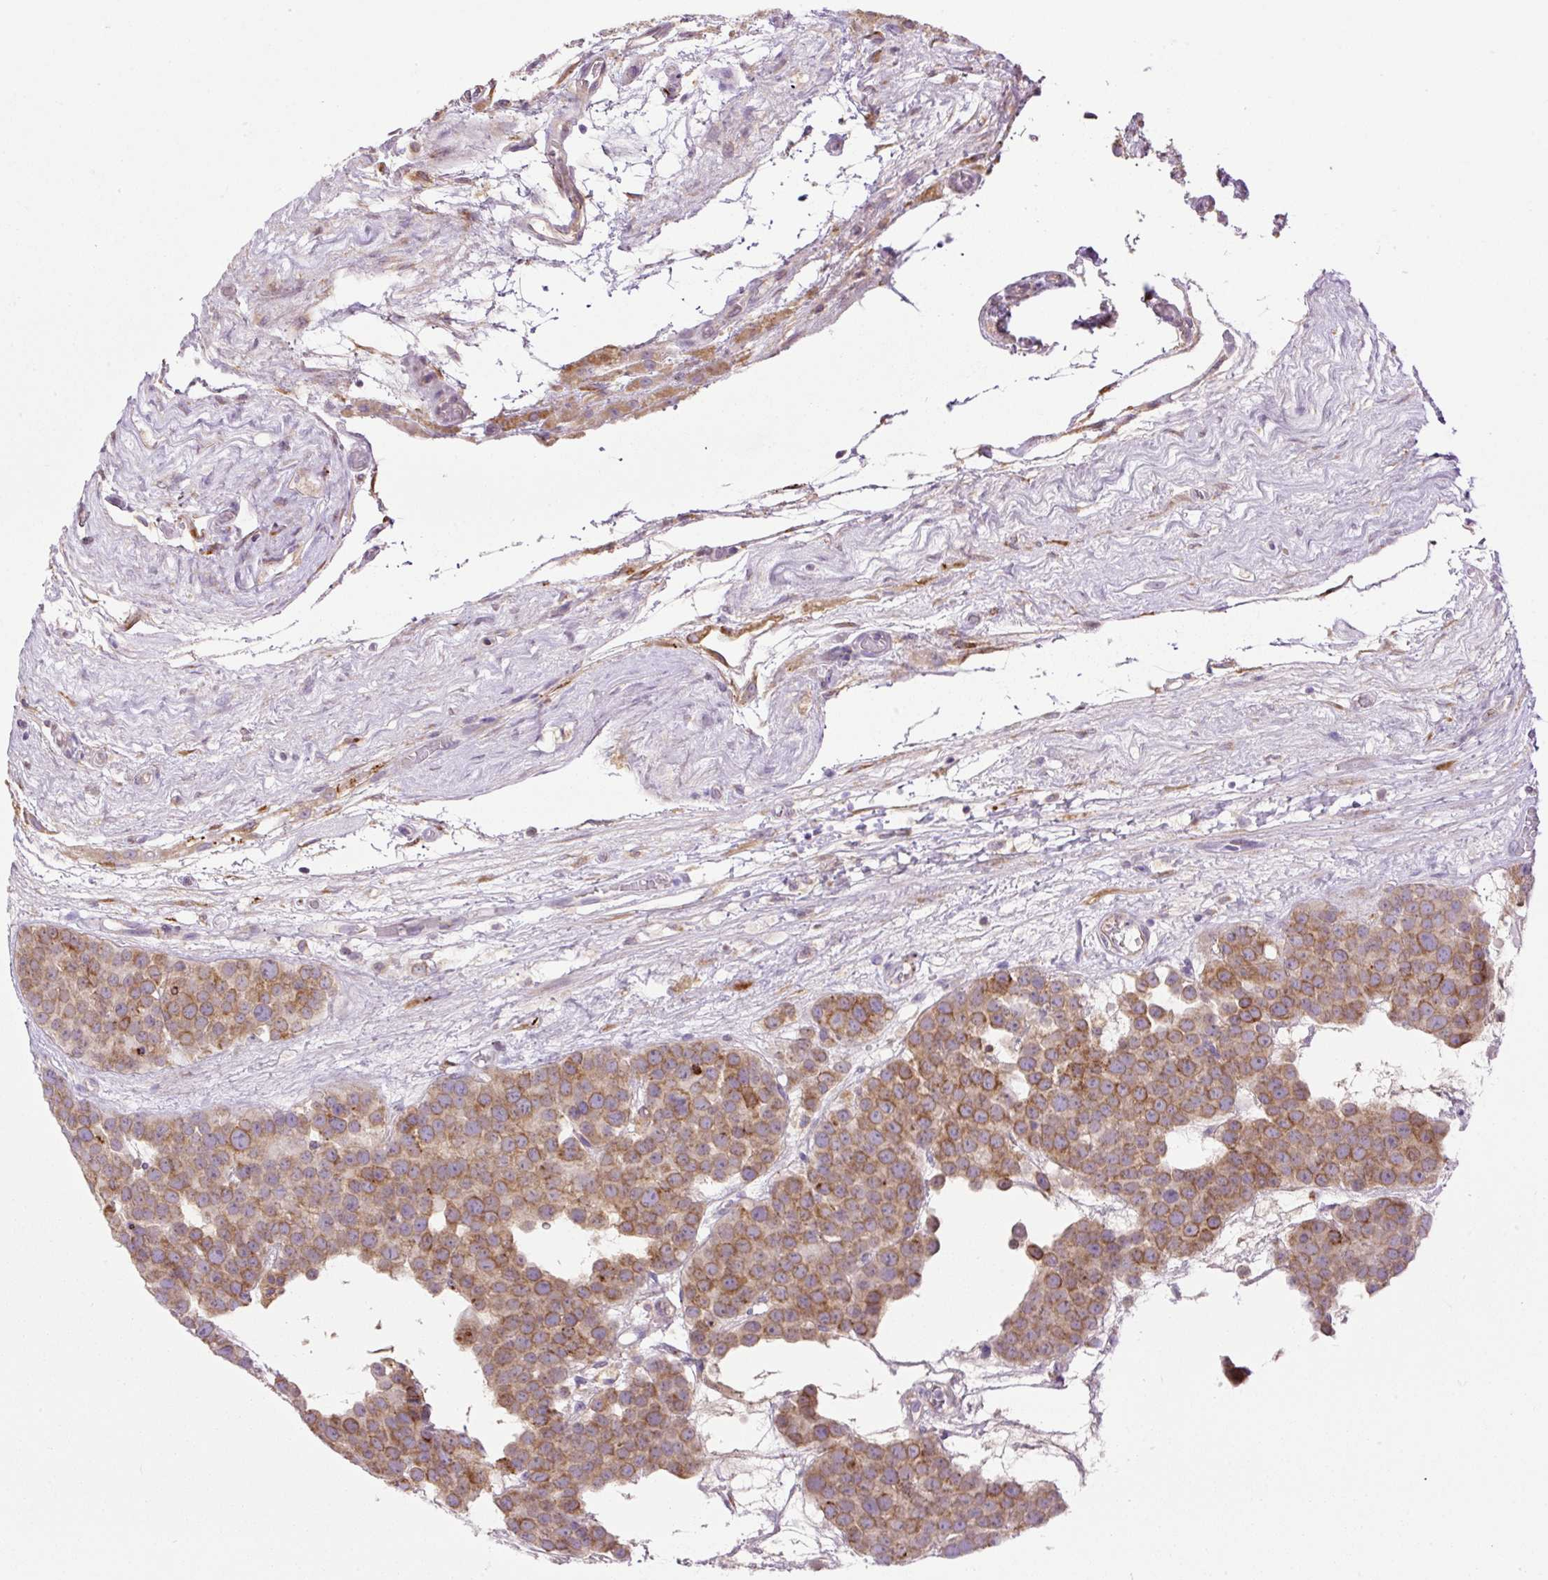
{"staining": {"intensity": "moderate", "quantity": ">75%", "location": "cytoplasmic/membranous"}, "tissue": "testis cancer", "cell_type": "Tumor cells", "image_type": "cancer", "snomed": [{"axis": "morphology", "description": "Seminoma, NOS"}, {"axis": "topography", "description": "Testis"}], "caption": "This micrograph reveals immunohistochemistry staining of human testis cancer (seminoma), with medium moderate cytoplasmic/membranous staining in about >75% of tumor cells.", "gene": "POFUT1", "patient": {"sex": "male", "age": 71}}